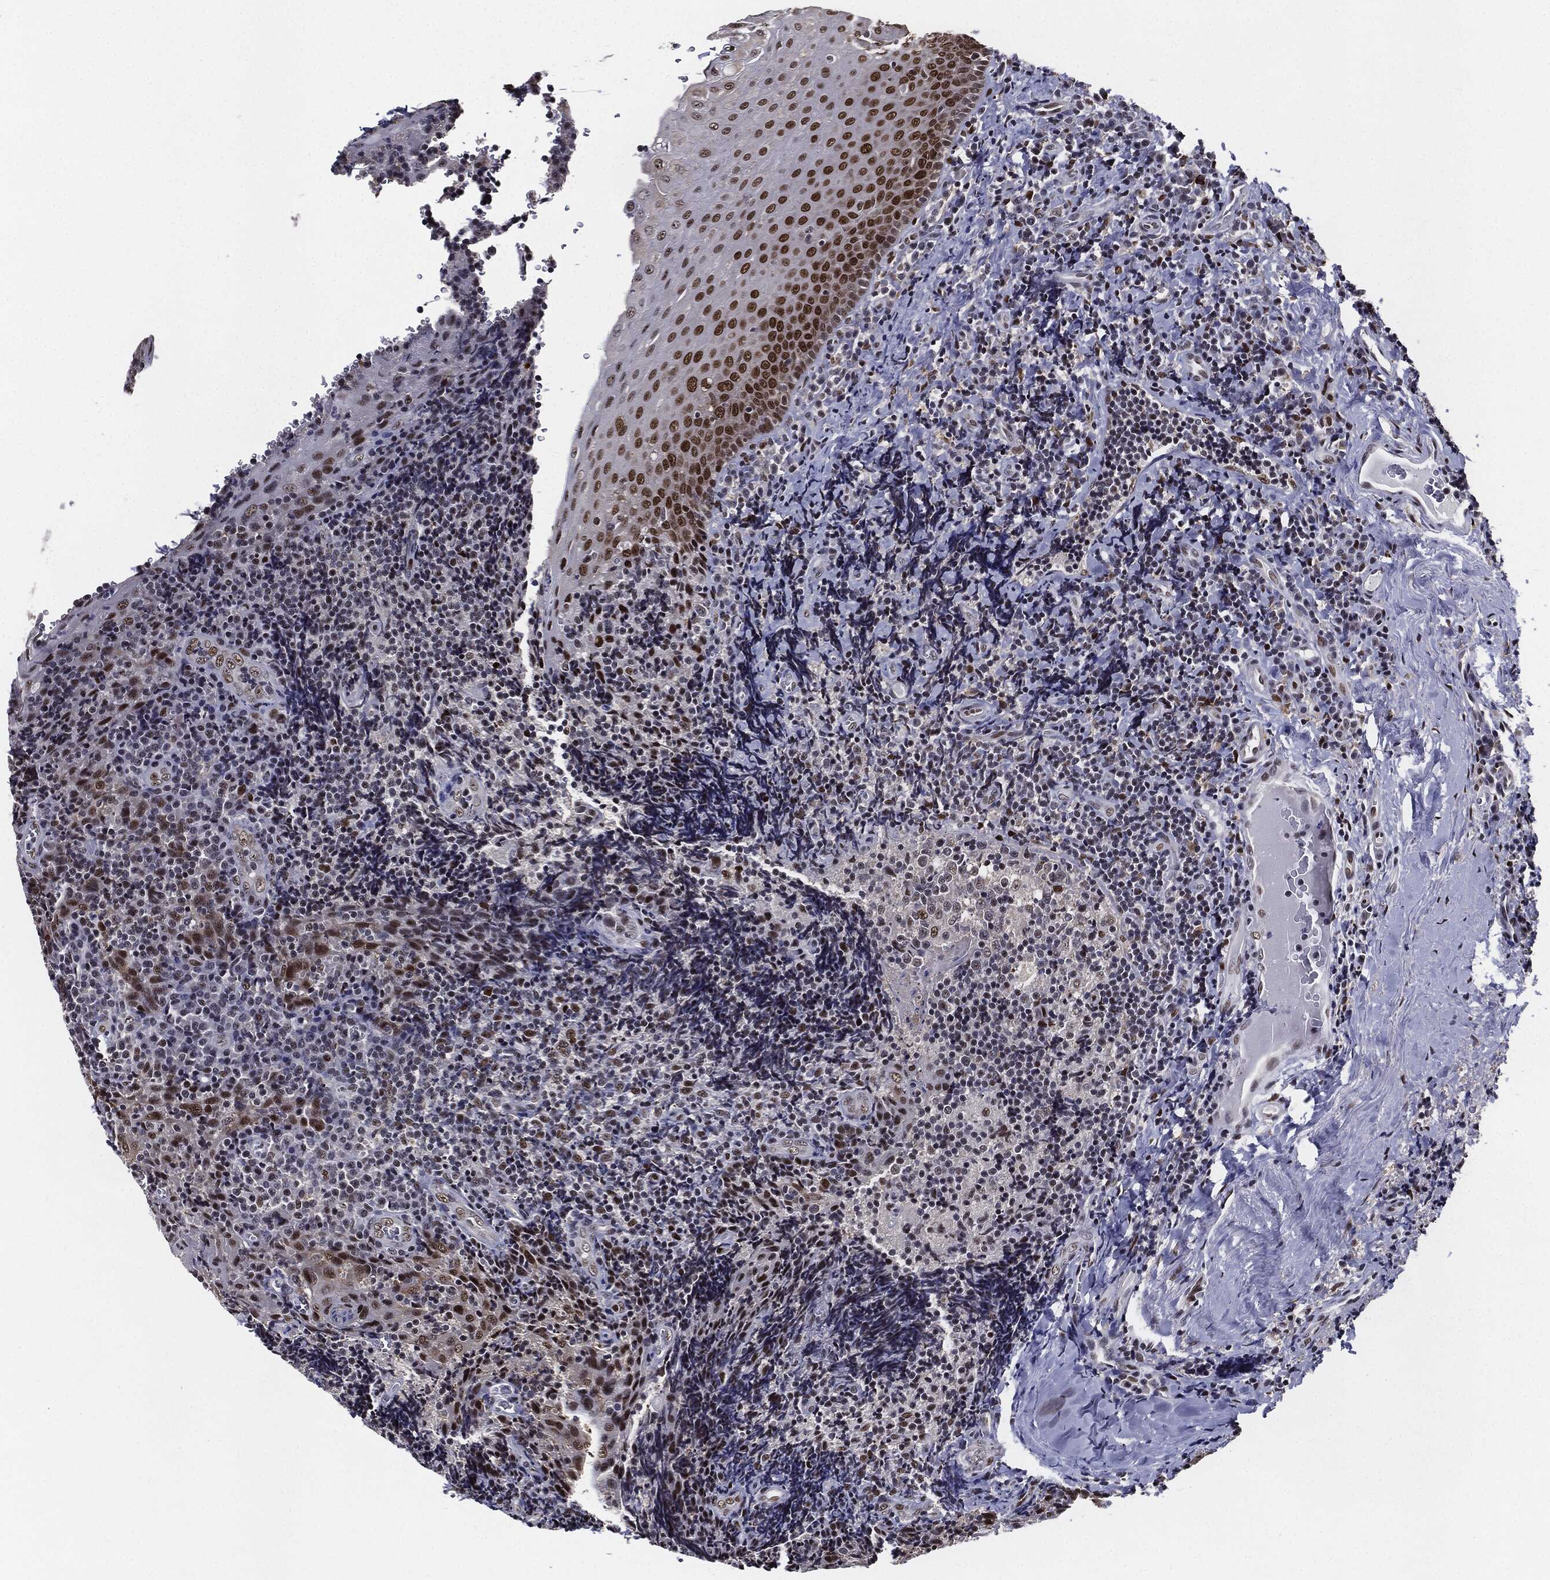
{"staining": {"intensity": "negative", "quantity": "none", "location": "none"}, "tissue": "tonsil", "cell_type": "Germinal center cells", "image_type": "normal", "snomed": [{"axis": "morphology", "description": "Normal tissue, NOS"}, {"axis": "morphology", "description": "Inflammation, NOS"}, {"axis": "topography", "description": "Tonsil"}], "caption": "Germinal center cells are negative for protein expression in normal human tonsil. Nuclei are stained in blue.", "gene": "JUN", "patient": {"sex": "female", "age": 31}}